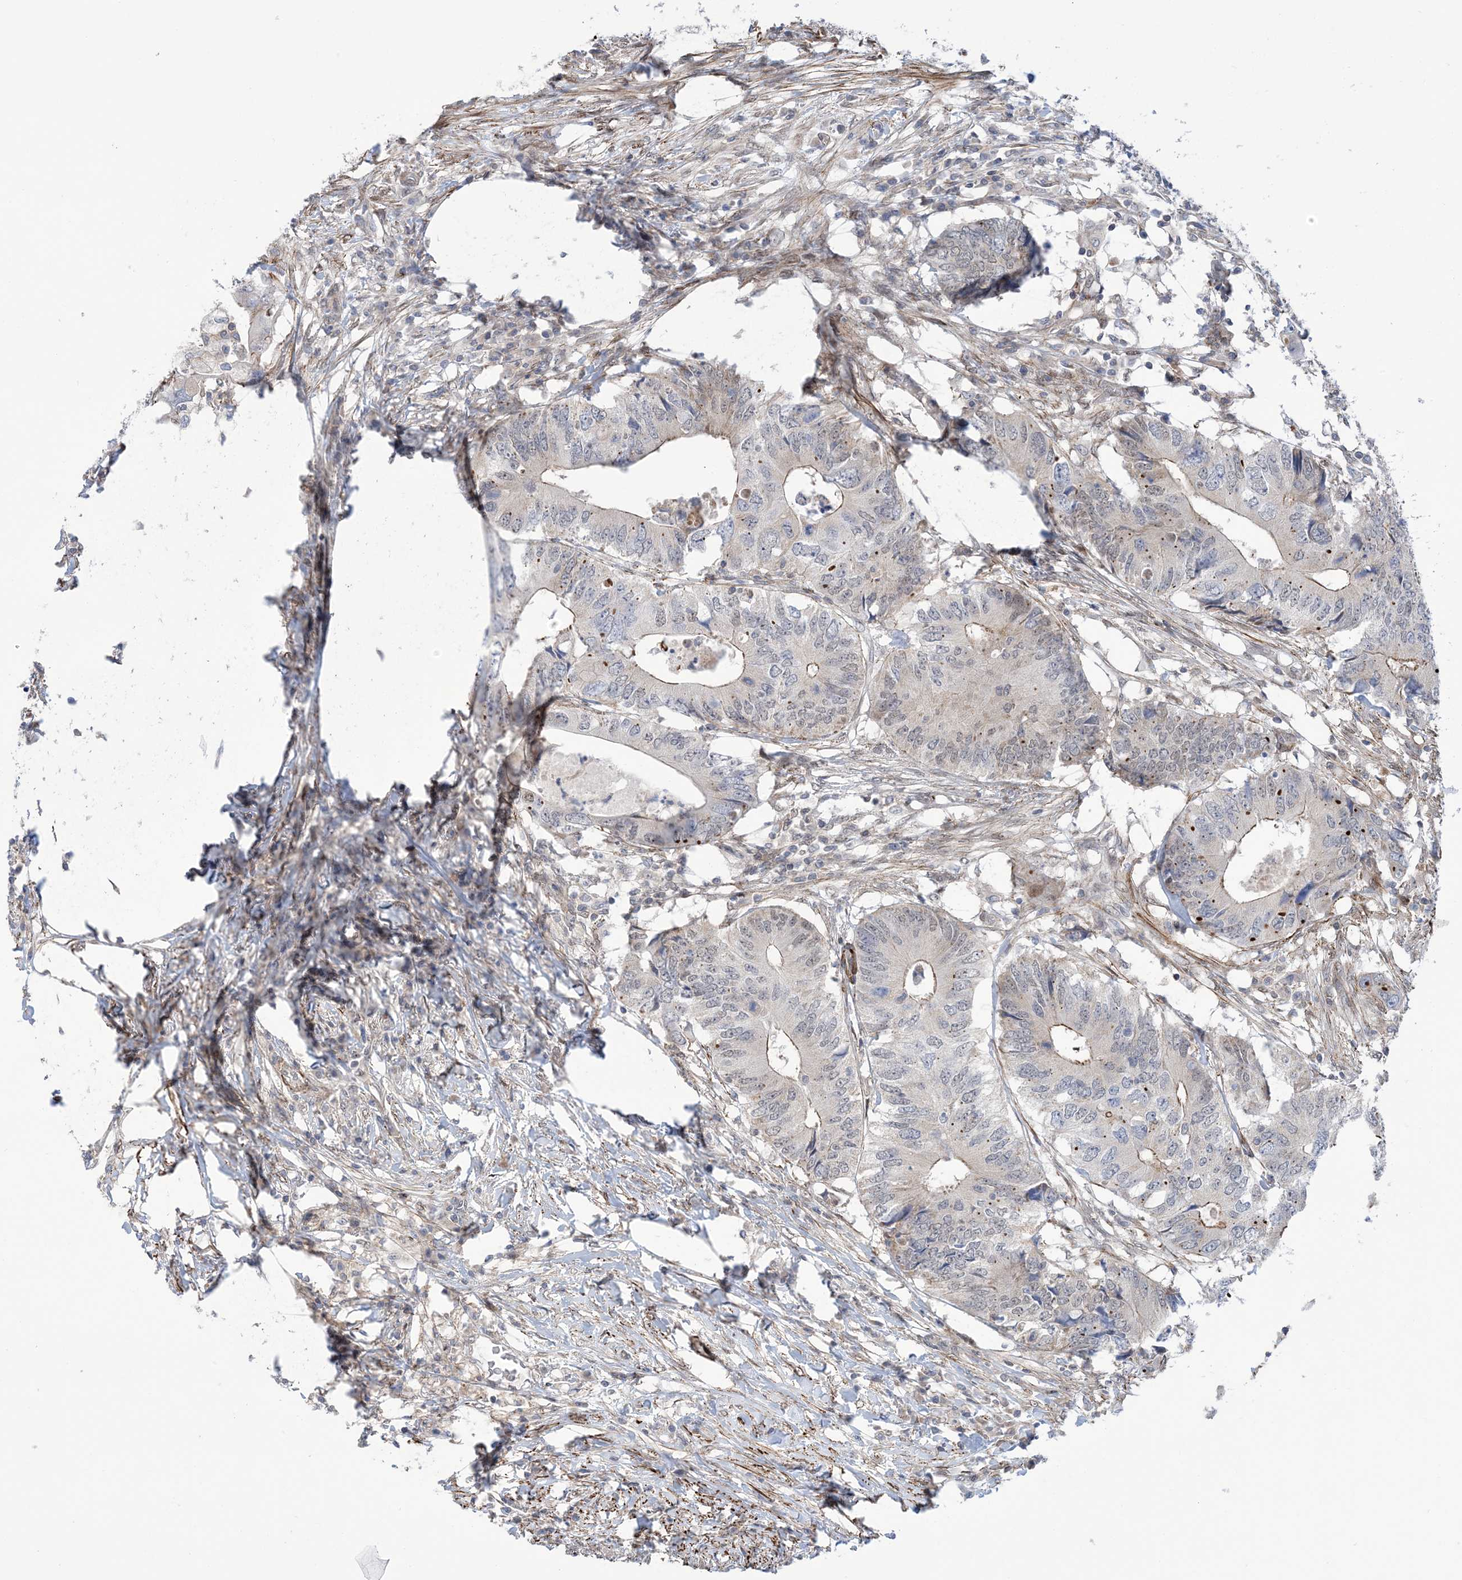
{"staining": {"intensity": "moderate", "quantity": "<25%", "location": "cytoplasmic/membranous"}, "tissue": "colorectal cancer", "cell_type": "Tumor cells", "image_type": "cancer", "snomed": [{"axis": "morphology", "description": "Adenocarcinoma, NOS"}, {"axis": "topography", "description": "Colon"}], "caption": "Human colorectal cancer (adenocarcinoma) stained with a protein marker displays moderate staining in tumor cells.", "gene": "ZNF8", "patient": {"sex": "male", "age": 71}}